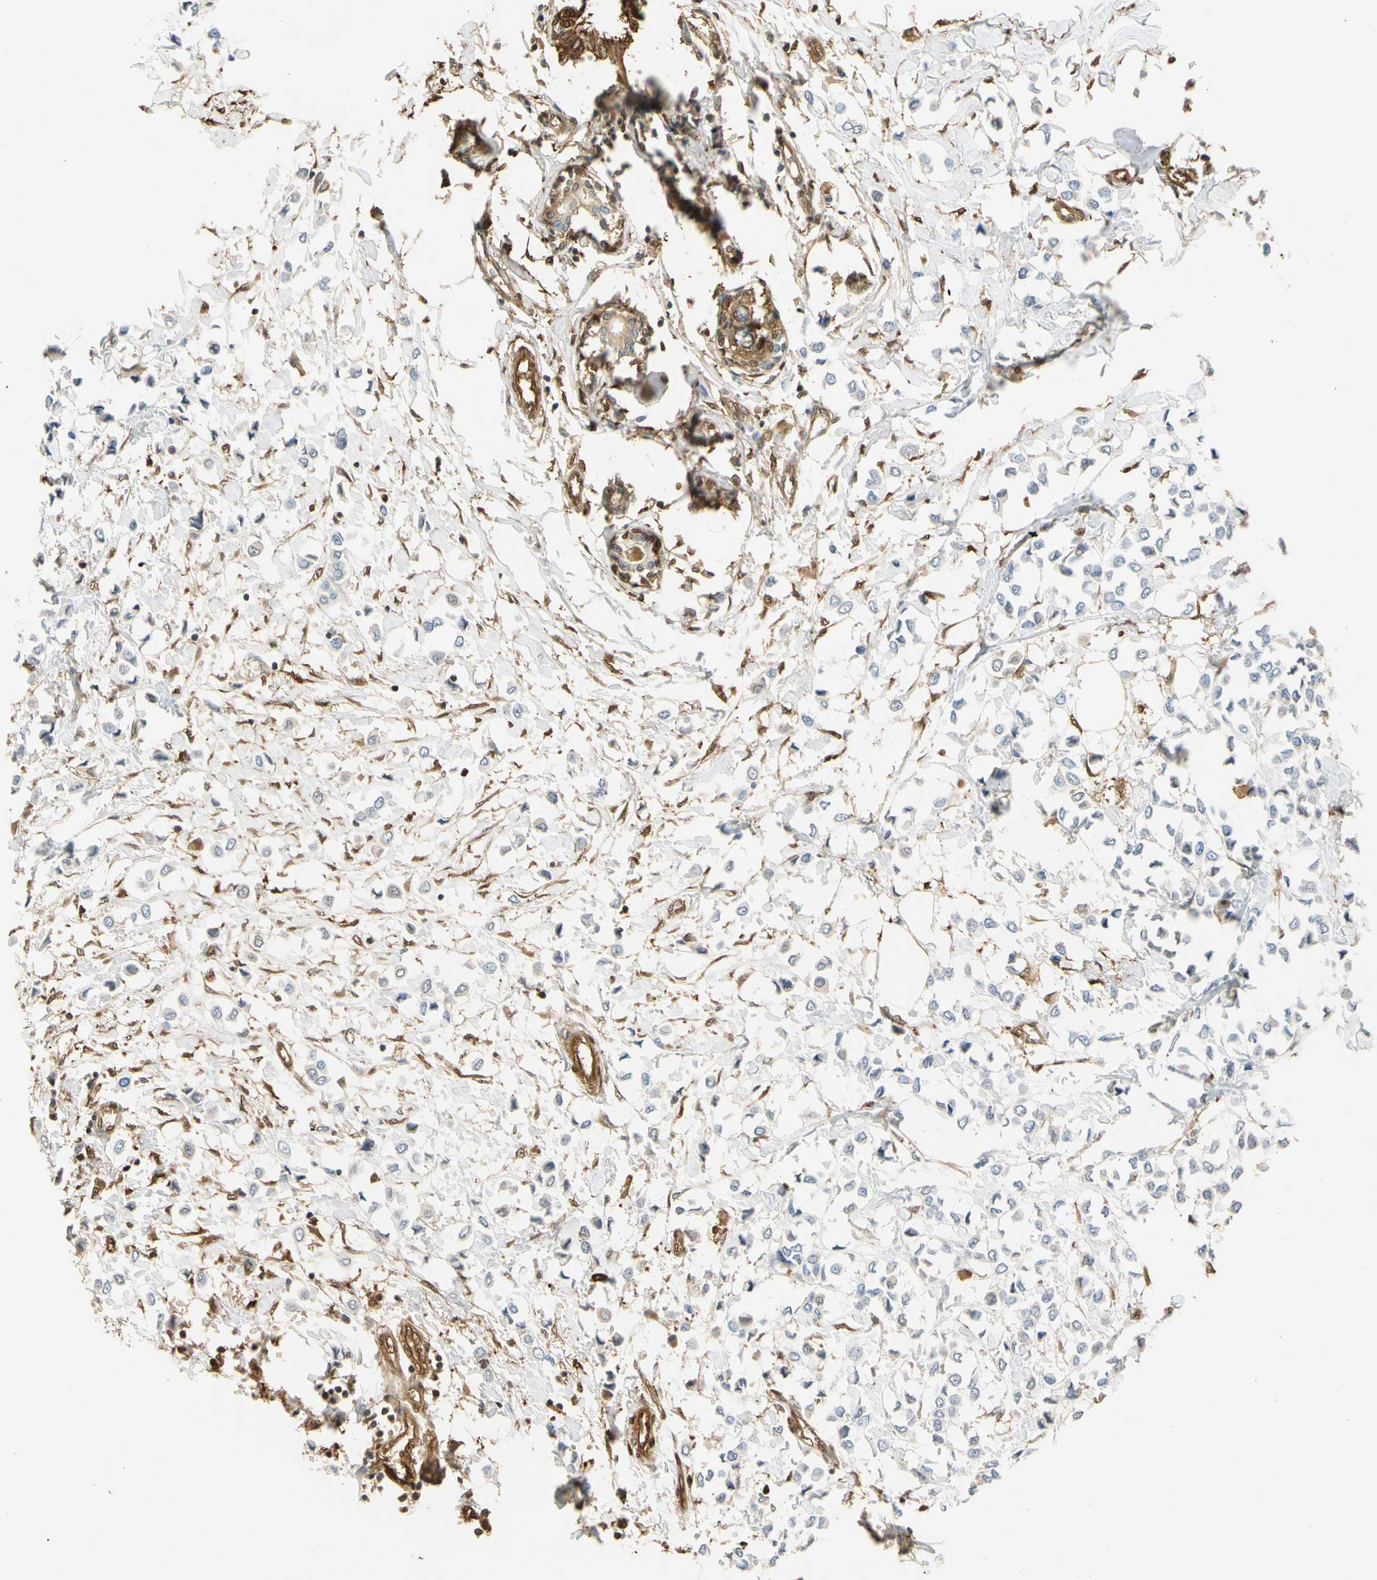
{"staining": {"intensity": "weak", "quantity": "<25%", "location": "cytoplasmic/membranous"}, "tissue": "breast cancer", "cell_type": "Tumor cells", "image_type": "cancer", "snomed": [{"axis": "morphology", "description": "Lobular carcinoma"}, {"axis": "topography", "description": "Breast"}], "caption": "Protein analysis of lobular carcinoma (breast) displays no significant expression in tumor cells.", "gene": "S100A6", "patient": {"sex": "female", "age": 51}}